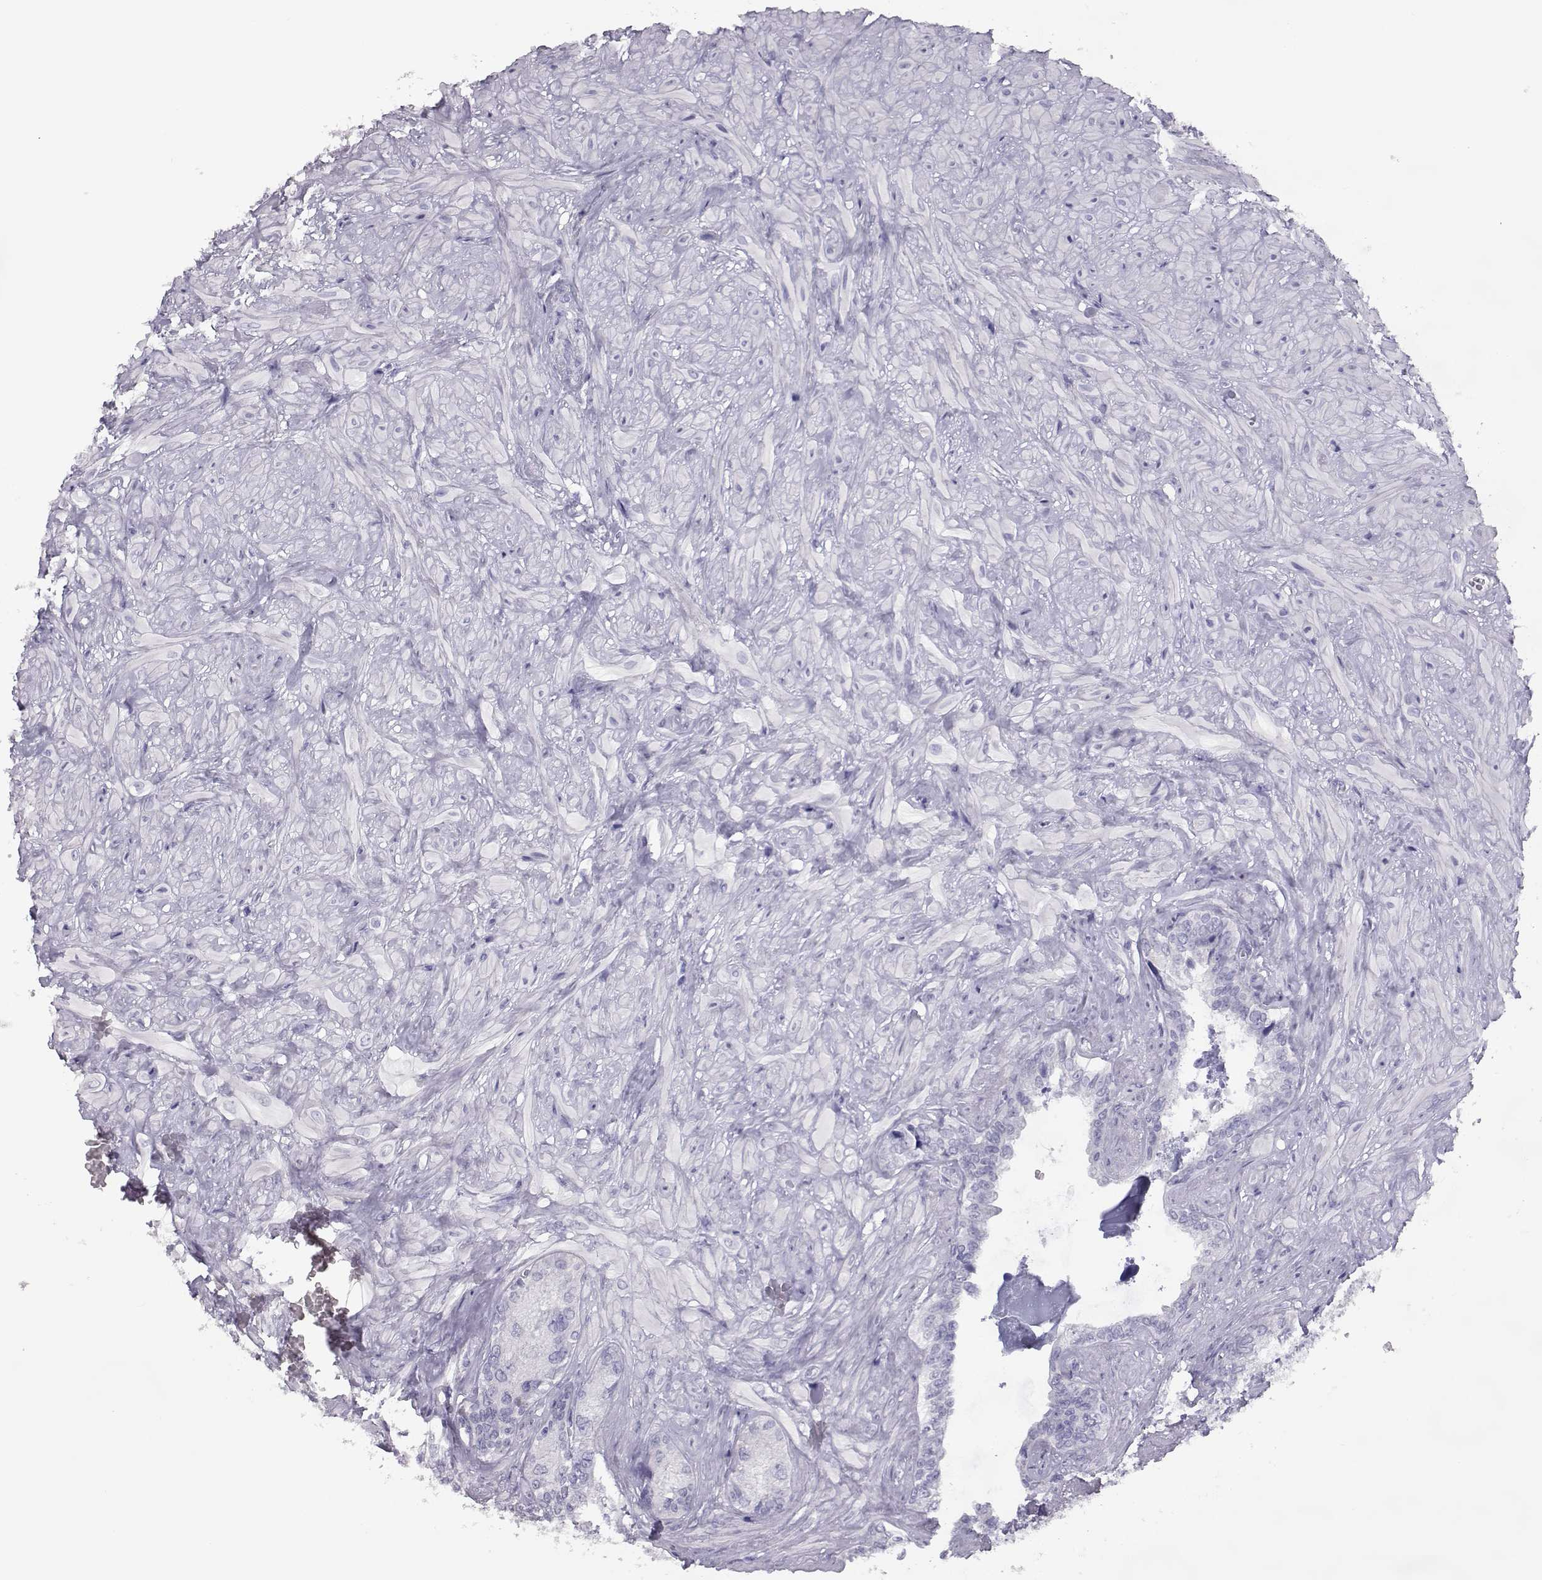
{"staining": {"intensity": "negative", "quantity": "none", "location": "none"}, "tissue": "seminal vesicle", "cell_type": "Glandular cells", "image_type": "normal", "snomed": [{"axis": "morphology", "description": "Normal tissue, NOS"}, {"axis": "topography", "description": "Seminal veicle"}], "caption": "This is an IHC micrograph of normal human seminal vesicle. There is no staining in glandular cells.", "gene": "PMCH", "patient": {"sex": "male", "age": 72}}